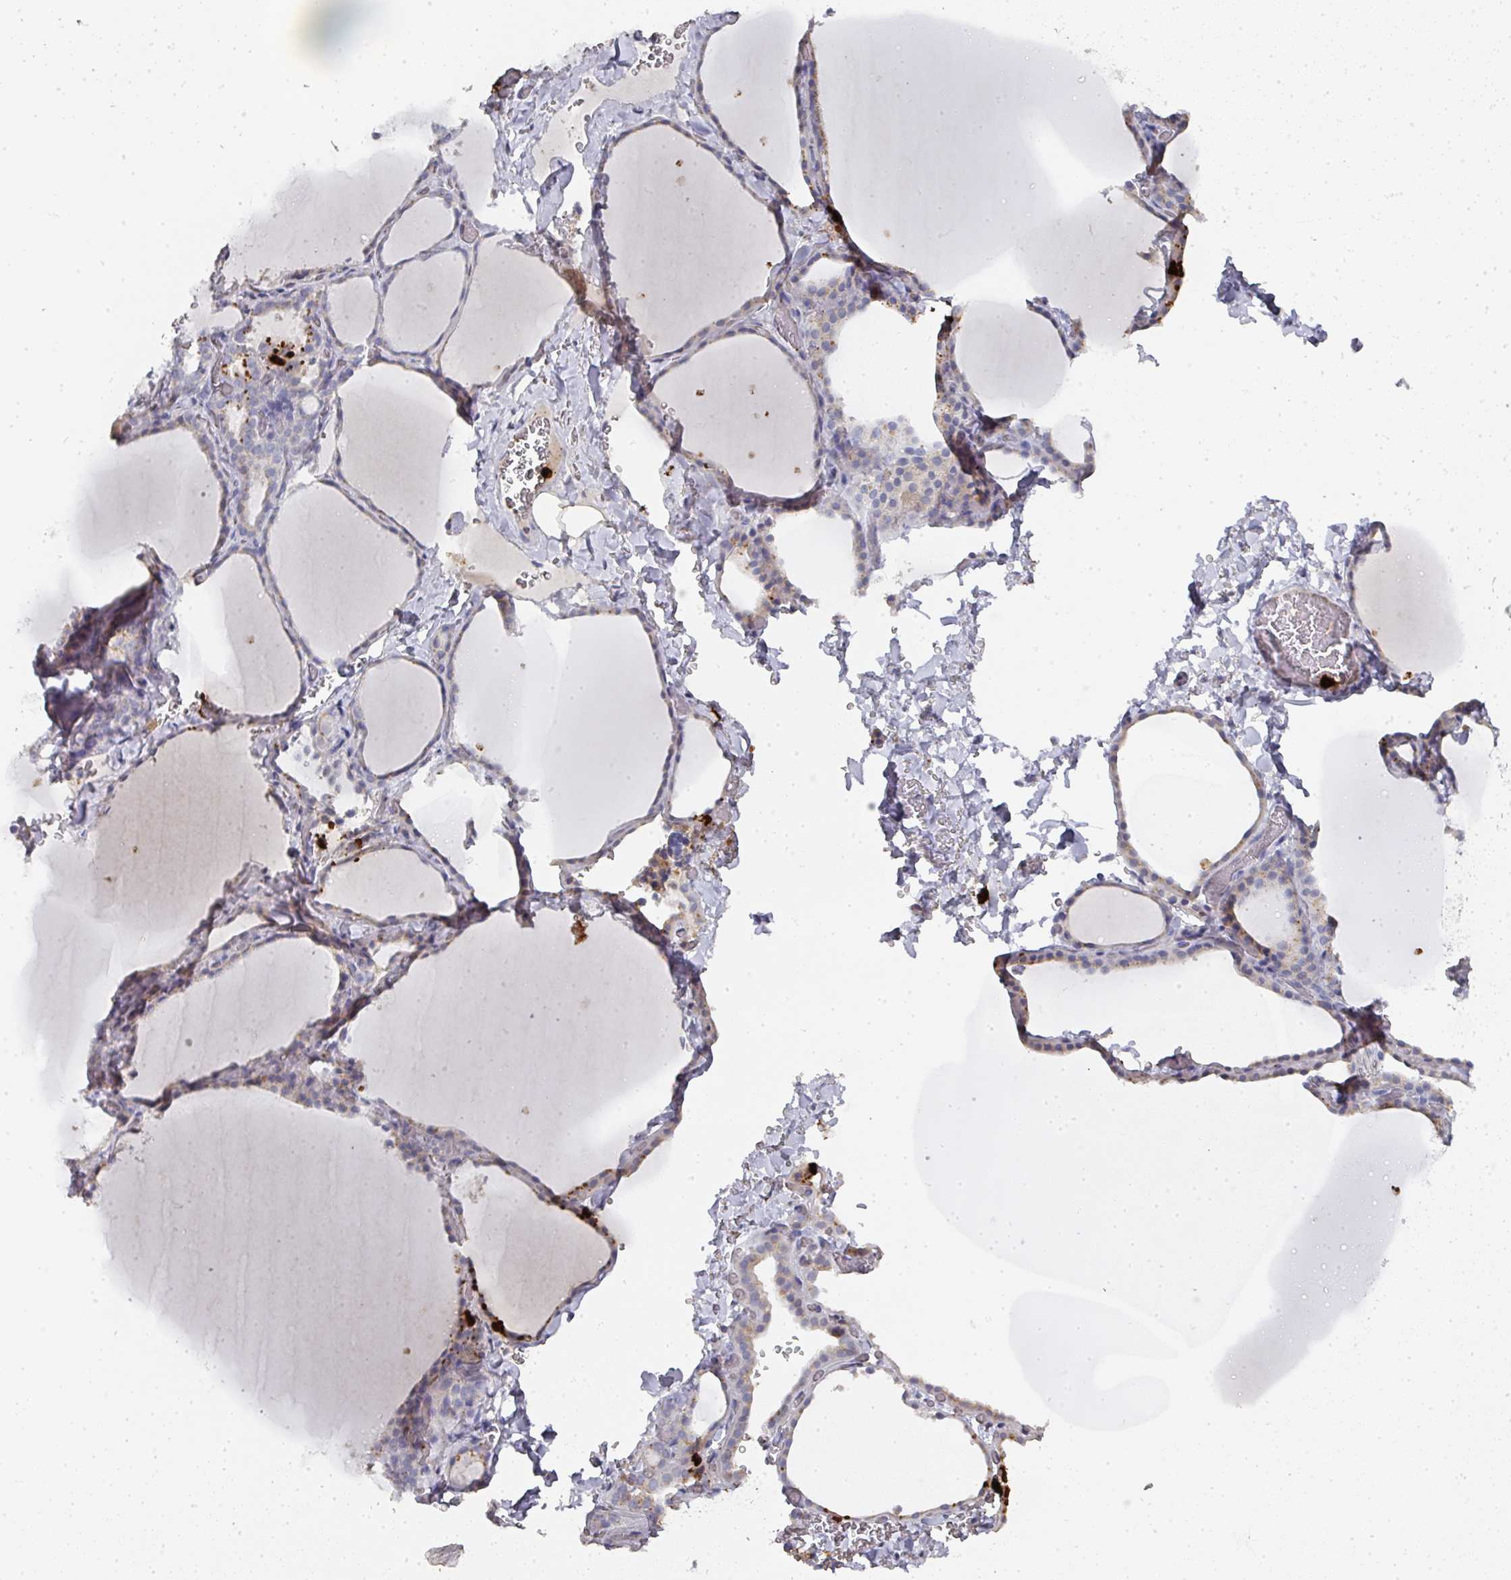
{"staining": {"intensity": "weak", "quantity": "<25%", "location": "cytoplasmic/membranous"}, "tissue": "thyroid gland", "cell_type": "Glandular cells", "image_type": "normal", "snomed": [{"axis": "morphology", "description": "Normal tissue, NOS"}, {"axis": "topography", "description": "Thyroid gland"}], "caption": "The immunohistochemistry micrograph has no significant expression in glandular cells of thyroid gland.", "gene": "CAMP", "patient": {"sex": "female", "age": 22}}